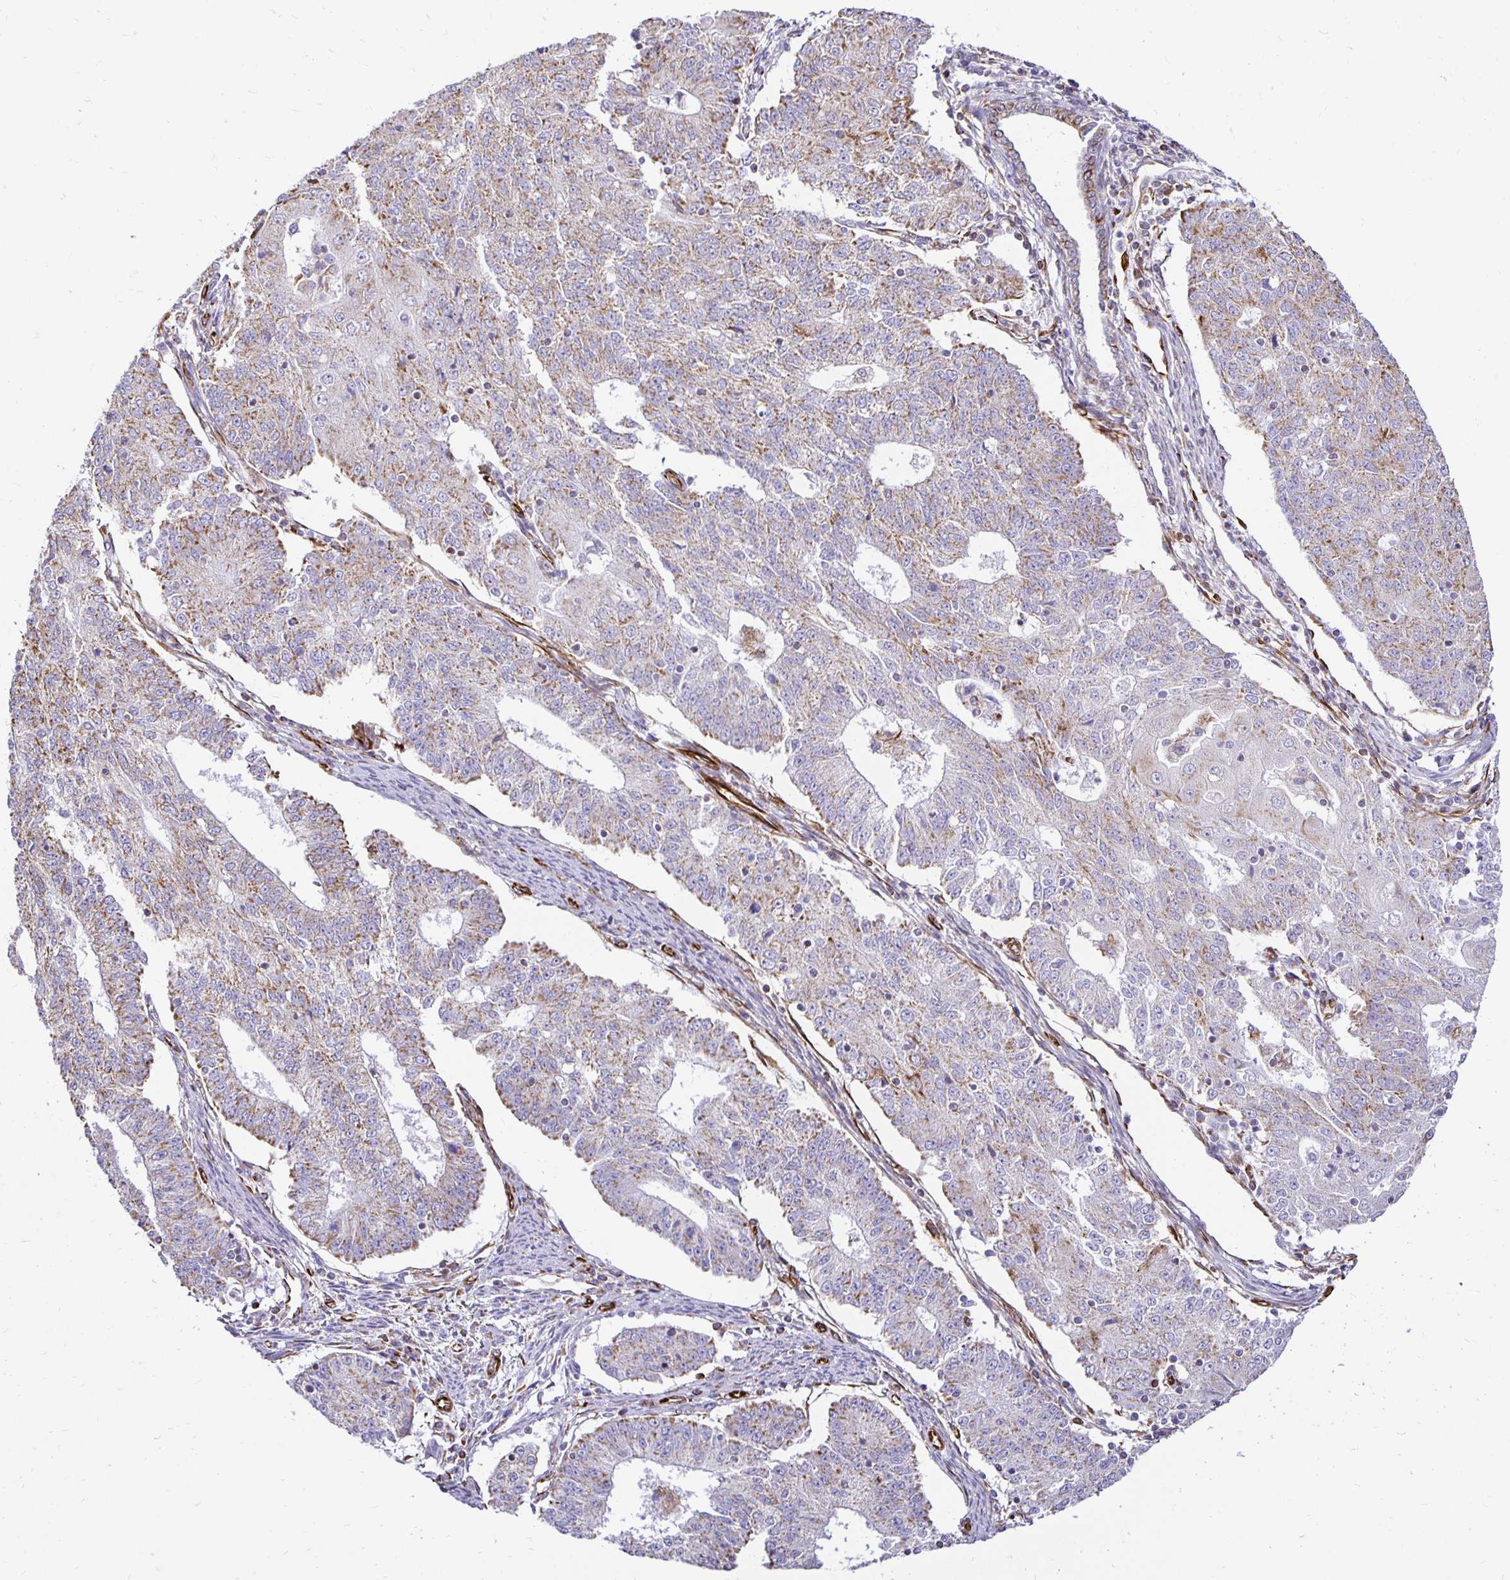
{"staining": {"intensity": "weak", "quantity": "25%-75%", "location": "cytoplasmic/membranous"}, "tissue": "endometrial cancer", "cell_type": "Tumor cells", "image_type": "cancer", "snomed": [{"axis": "morphology", "description": "Adenocarcinoma, NOS"}, {"axis": "topography", "description": "Endometrium"}], "caption": "Immunohistochemical staining of human endometrial cancer exhibits low levels of weak cytoplasmic/membranous protein positivity in about 25%-75% of tumor cells.", "gene": "PLAAT2", "patient": {"sex": "female", "age": 56}}